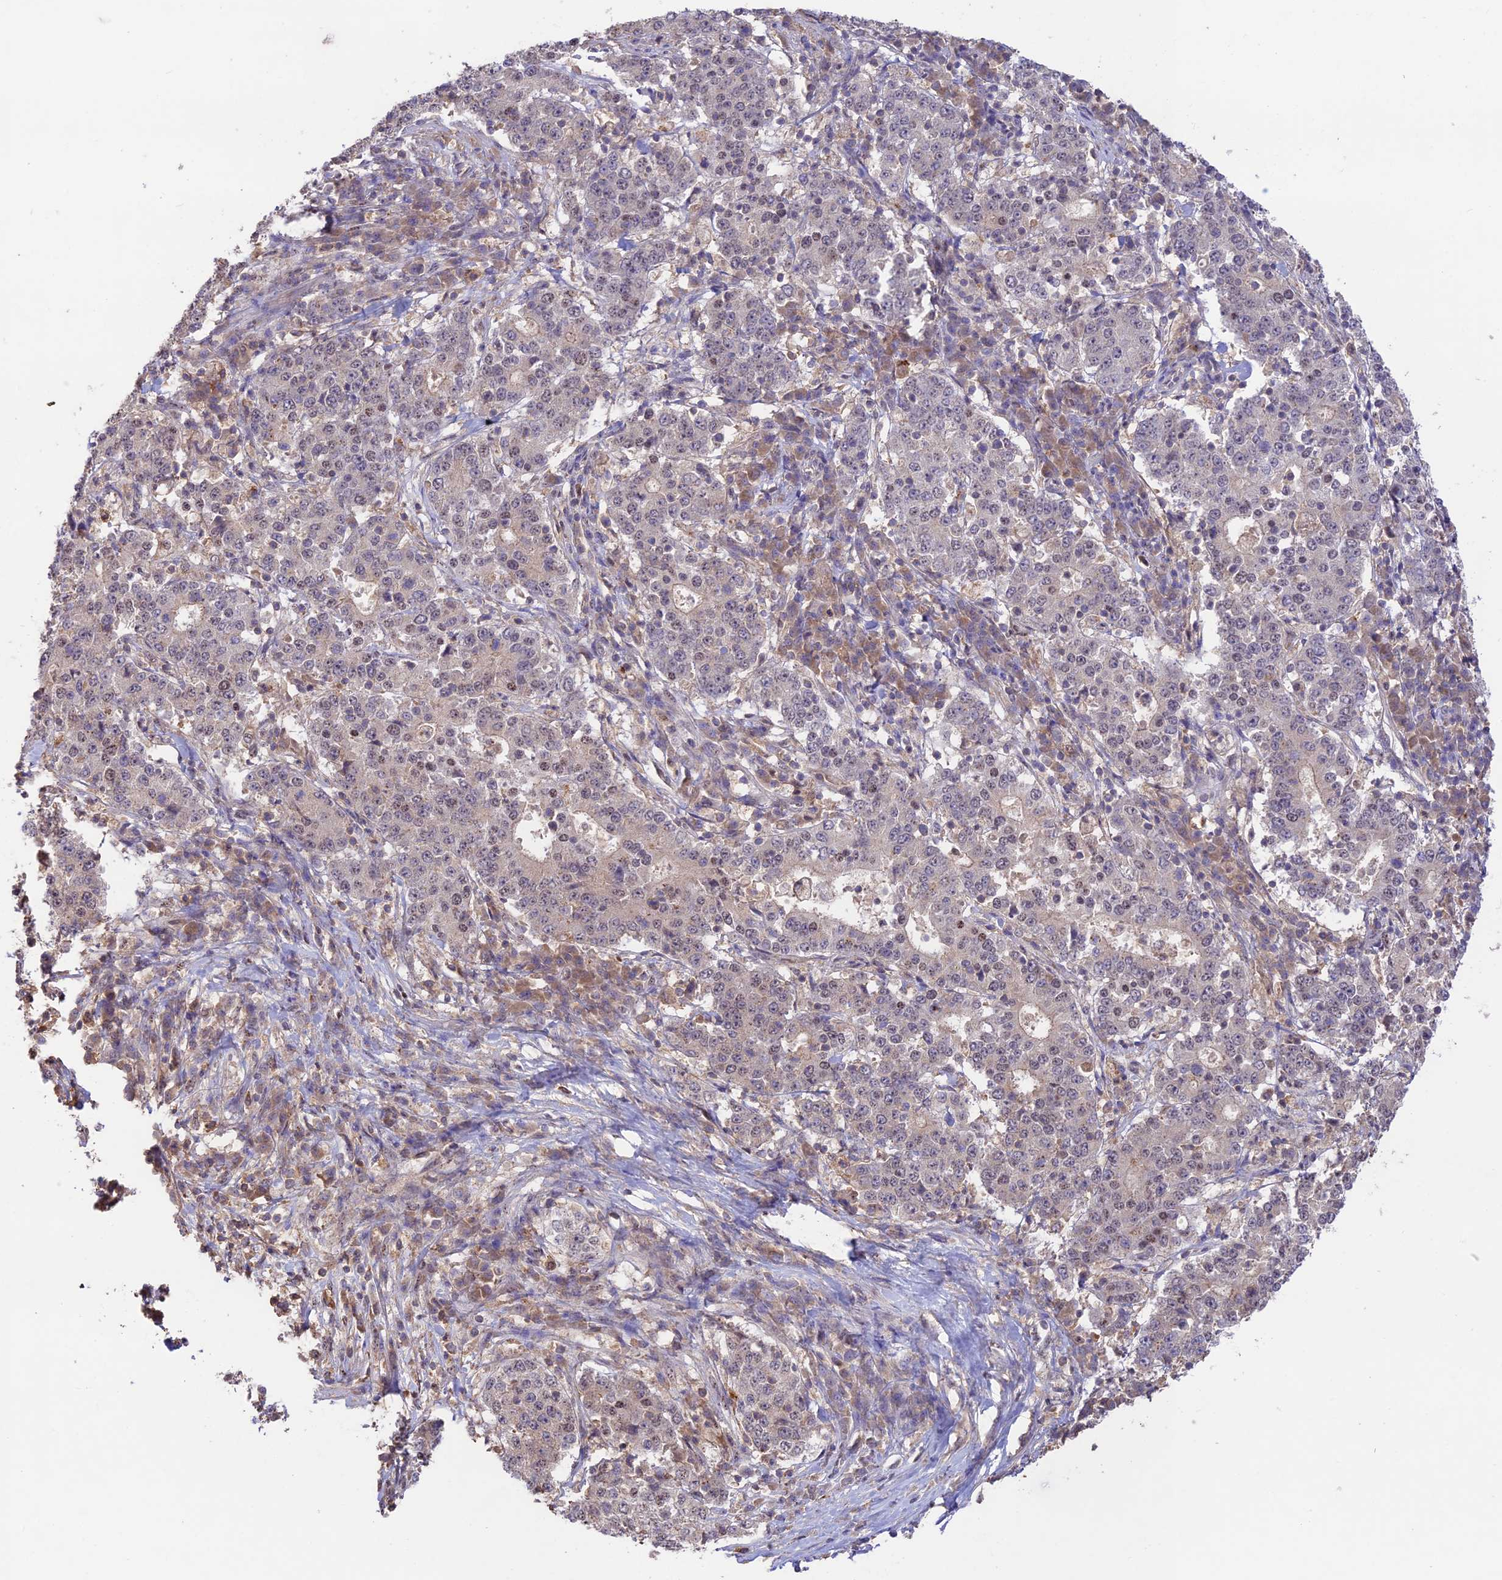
{"staining": {"intensity": "weak", "quantity": "<25%", "location": "nuclear"}, "tissue": "stomach cancer", "cell_type": "Tumor cells", "image_type": "cancer", "snomed": [{"axis": "morphology", "description": "Adenocarcinoma, NOS"}, {"axis": "topography", "description": "Stomach"}], "caption": "IHC image of human stomach cancer (adenocarcinoma) stained for a protein (brown), which displays no positivity in tumor cells.", "gene": "CLCF1", "patient": {"sex": "male", "age": 59}}